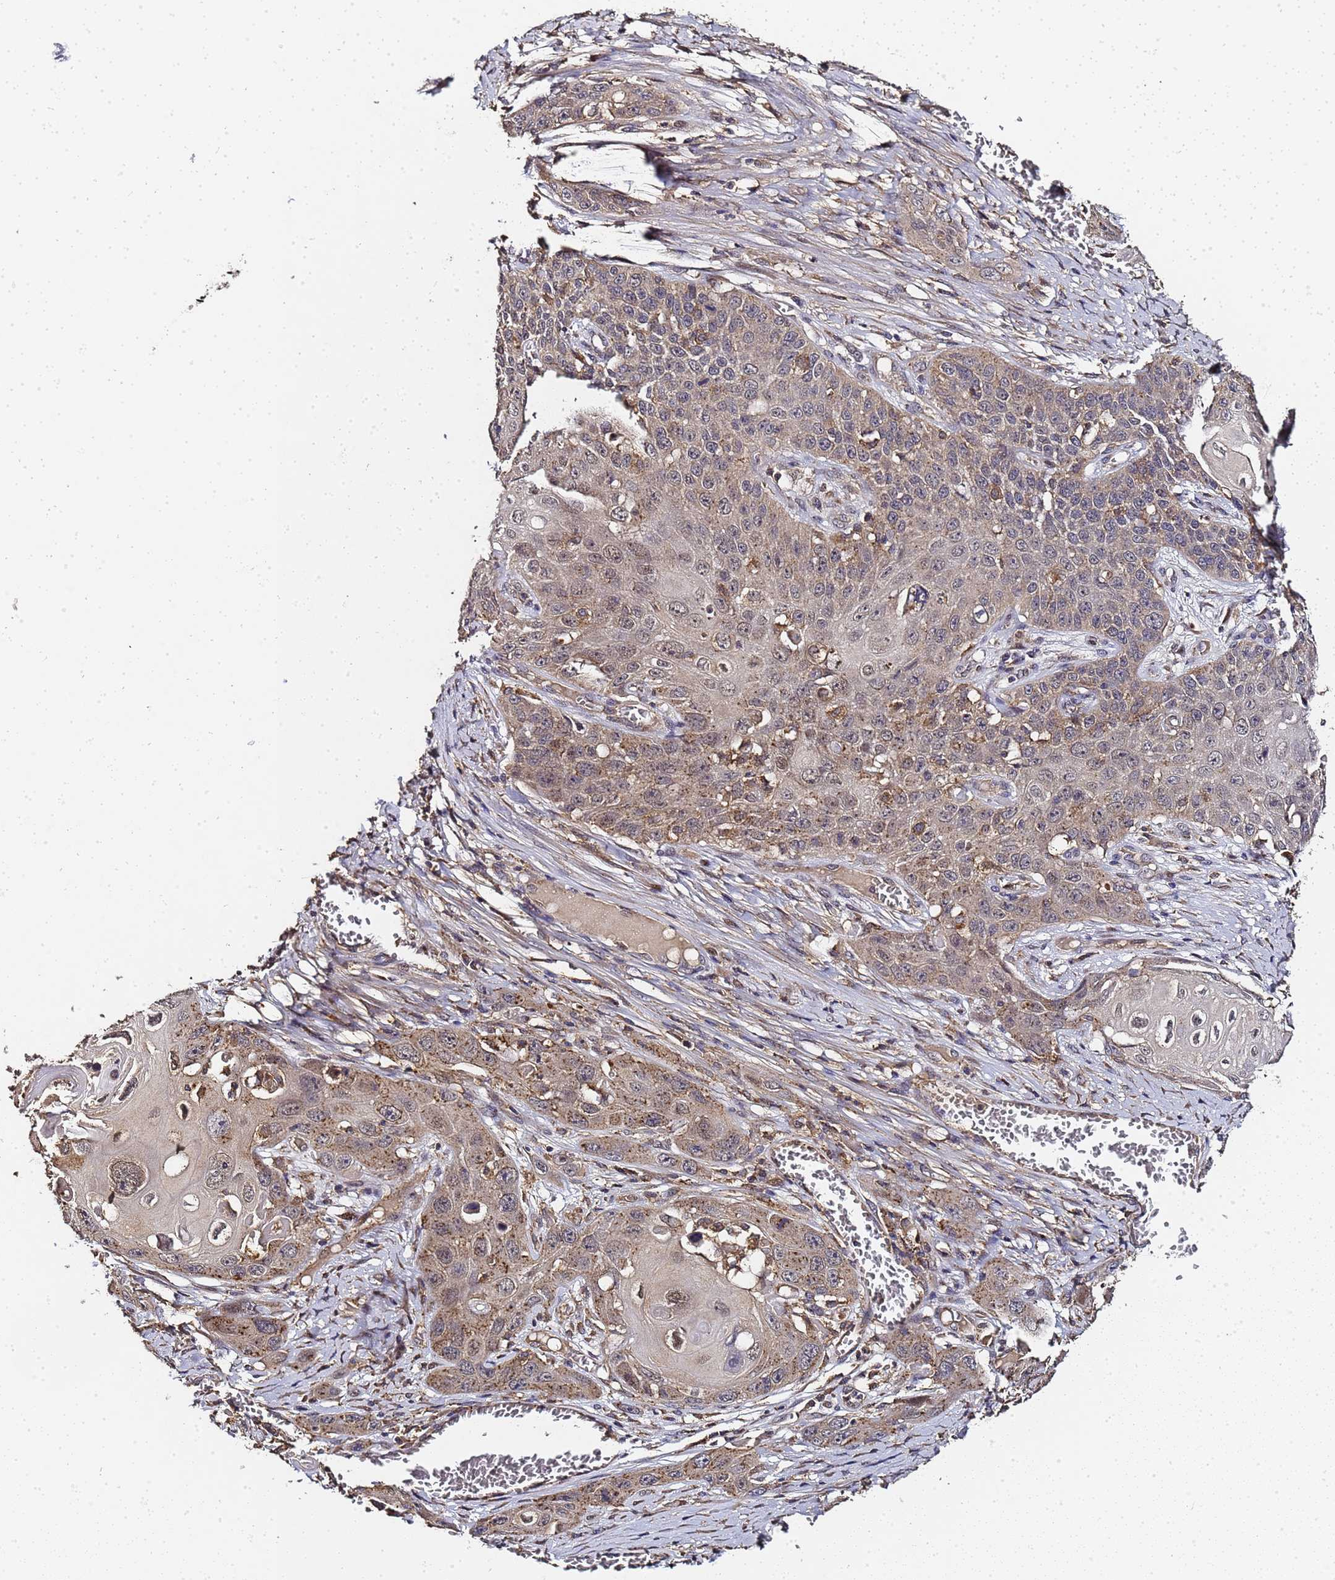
{"staining": {"intensity": "weak", "quantity": ">75%", "location": "cytoplasmic/membranous"}, "tissue": "skin cancer", "cell_type": "Tumor cells", "image_type": "cancer", "snomed": [{"axis": "morphology", "description": "Squamous cell carcinoma, NOS"}, {"axis": "topography", "description": "Skin"}], "caption": "Squamous cell carcinoma (skin) tissue exhibits weak cytoplasmic/membranous staining in about >75% of tumor cells (DAB = brown stain, brightfield microscopy at high magnification).", "gene": "LGI4", "patient": {"sex": "male", "age": 55}}